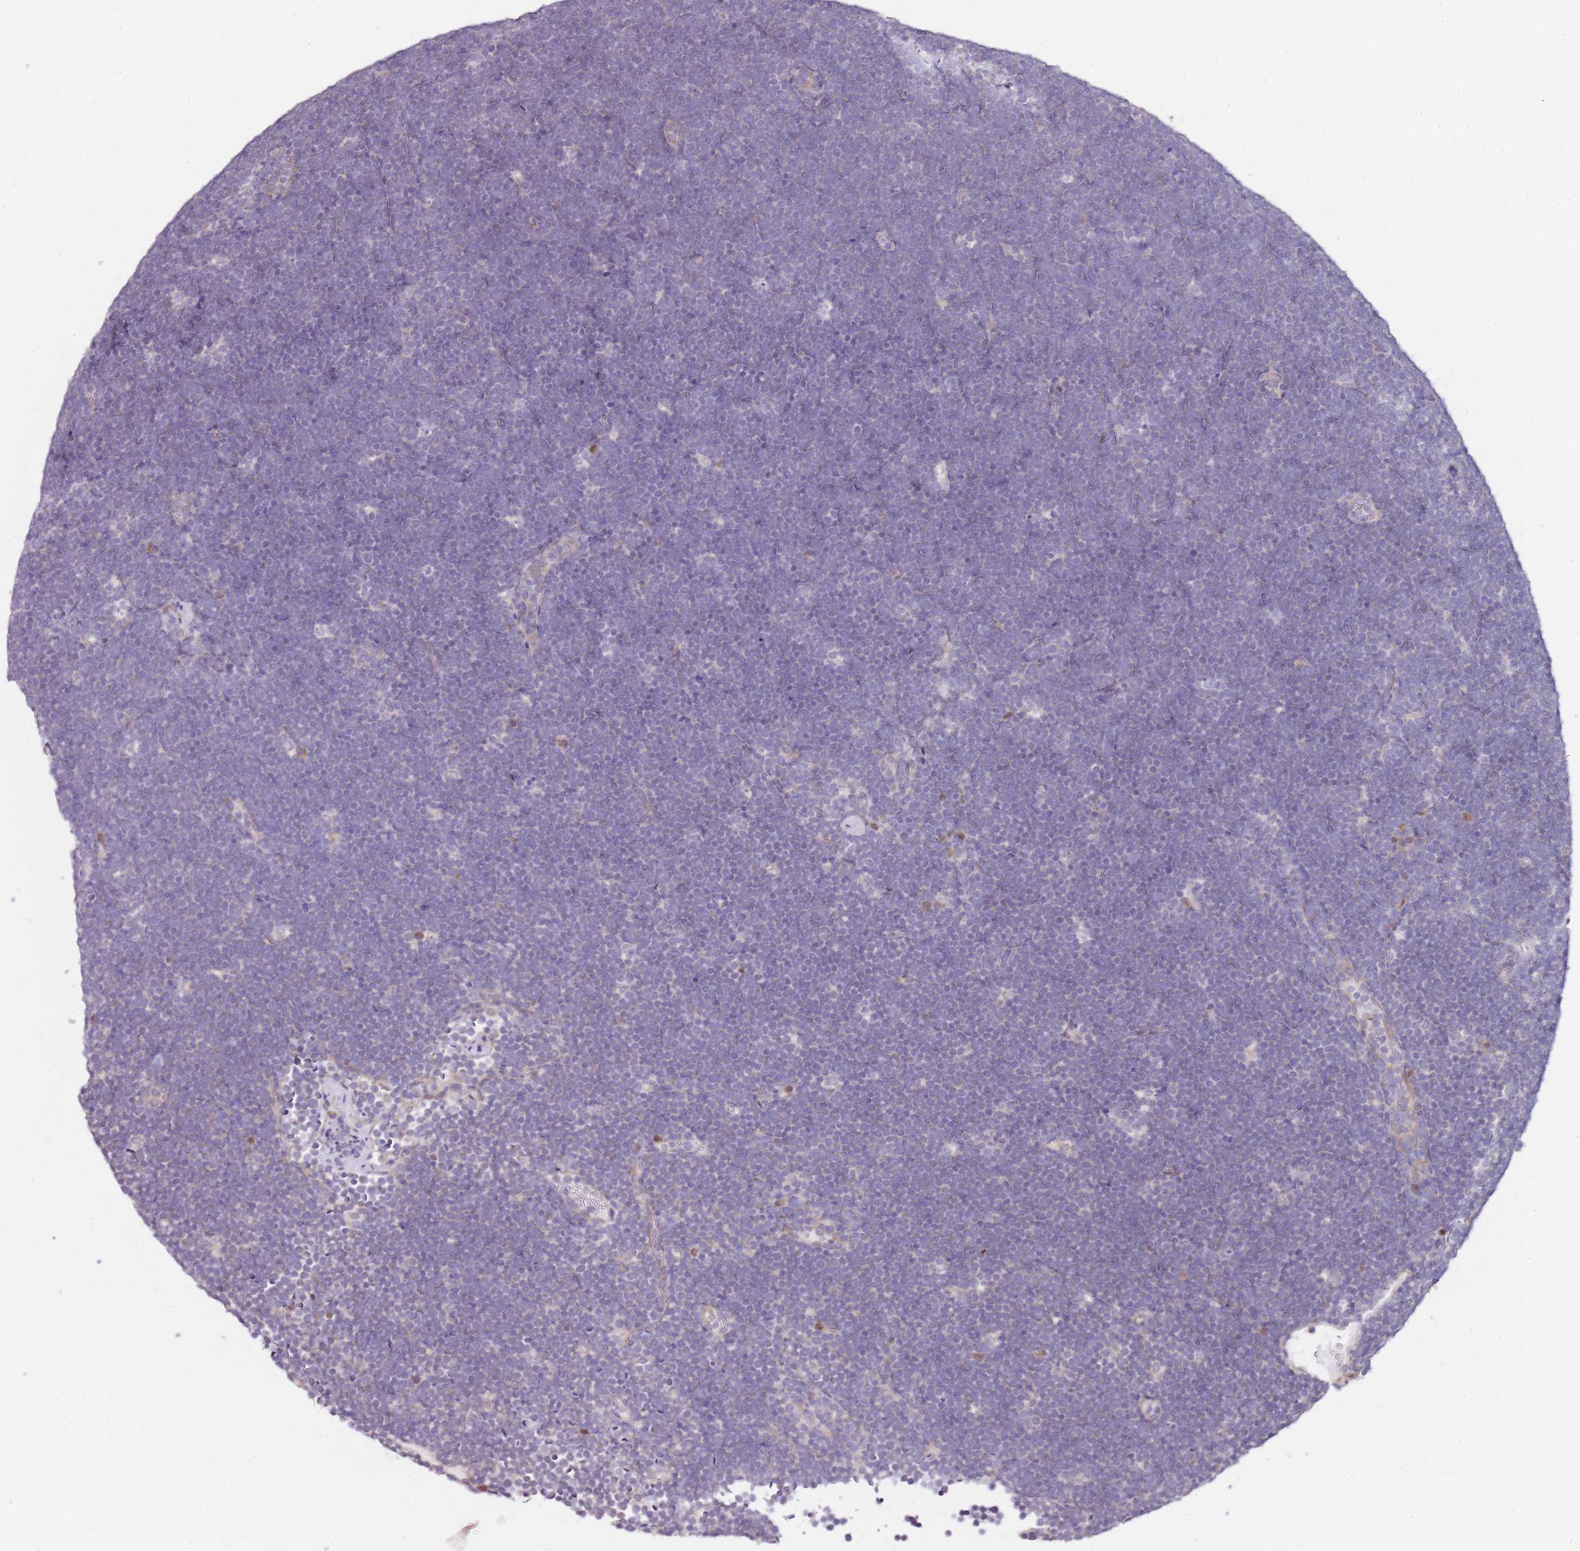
{"staining": {"intensity": "negative", "quantity": "none", "location": "none"}, "tissue": "lymphoma", "cell_type": "Tumor cells", "image_type": "cancer", "snomed": [{"axis": "morphology", "description": "Malignant lymphoma, non-Hodgkin's type, High grade"}, {"axis": "topography", "description": "Lymph node"}], "caption": "Human malignant lymphoma, non-Hodgkin's type (high-grade) stained for a protein using IHC displays no expression in tumor cells.", "gene": "TBC1D9", "patient": {"sex": "male", "age": 13}}